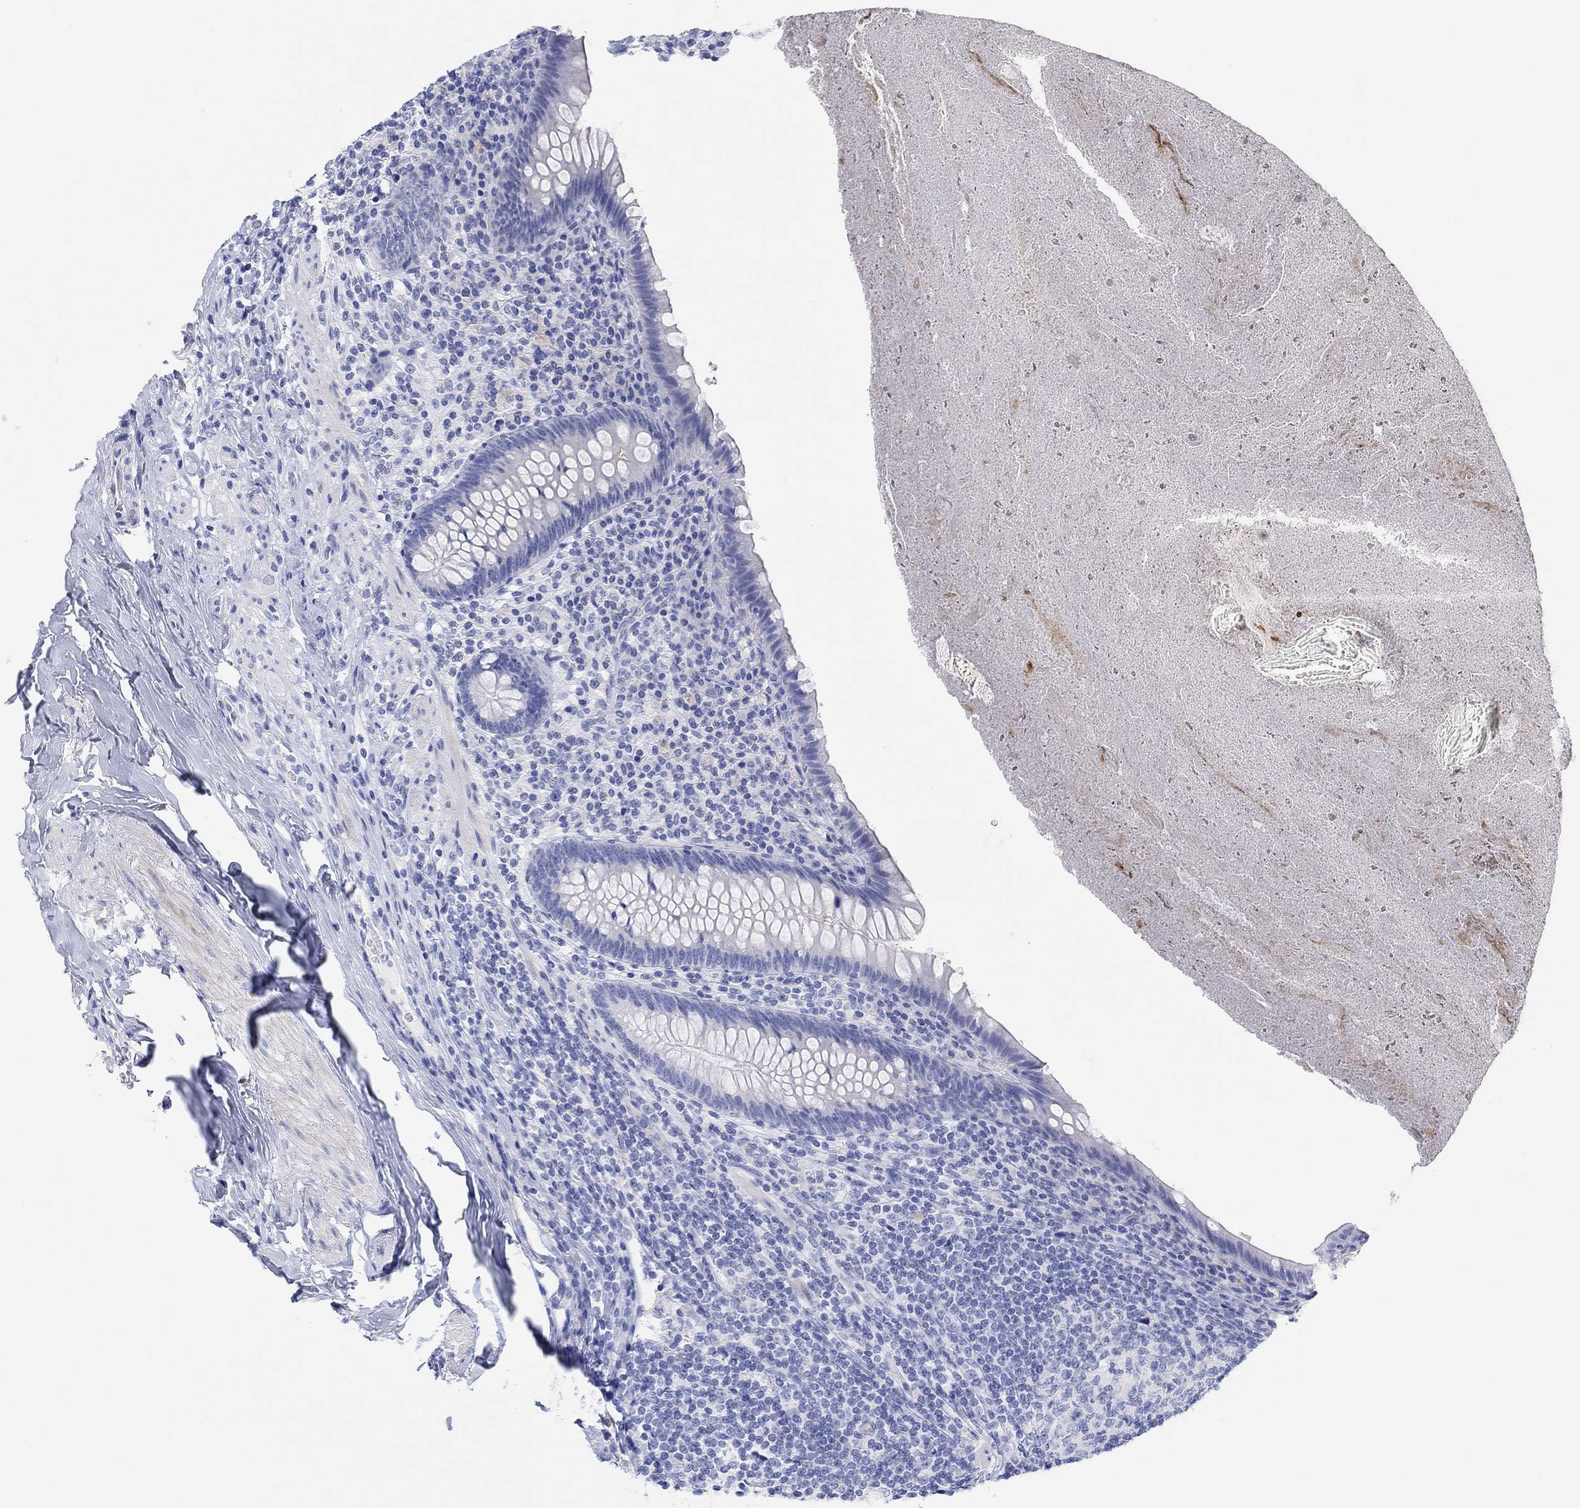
{"staining": {"intensity": "negative", "quantity": "none", "location": "none"}, "tissue": "appendix", "cell_type": "Glandular cells", "image_type": "normal", "snomed": [{"axis": "morphology", "description": "Normal tissue, NOS"}, {"axis": "topography", "description": "Appendix"}], "caption": "The histopathology image reveals no significant staining in glandular cells of appendix. (DAB (3,3'-diaminobenzidine) IHC with hematoxylin counter stain).", "gene": "XIRP2", "patient": {"sex": "male", "age": 47}}